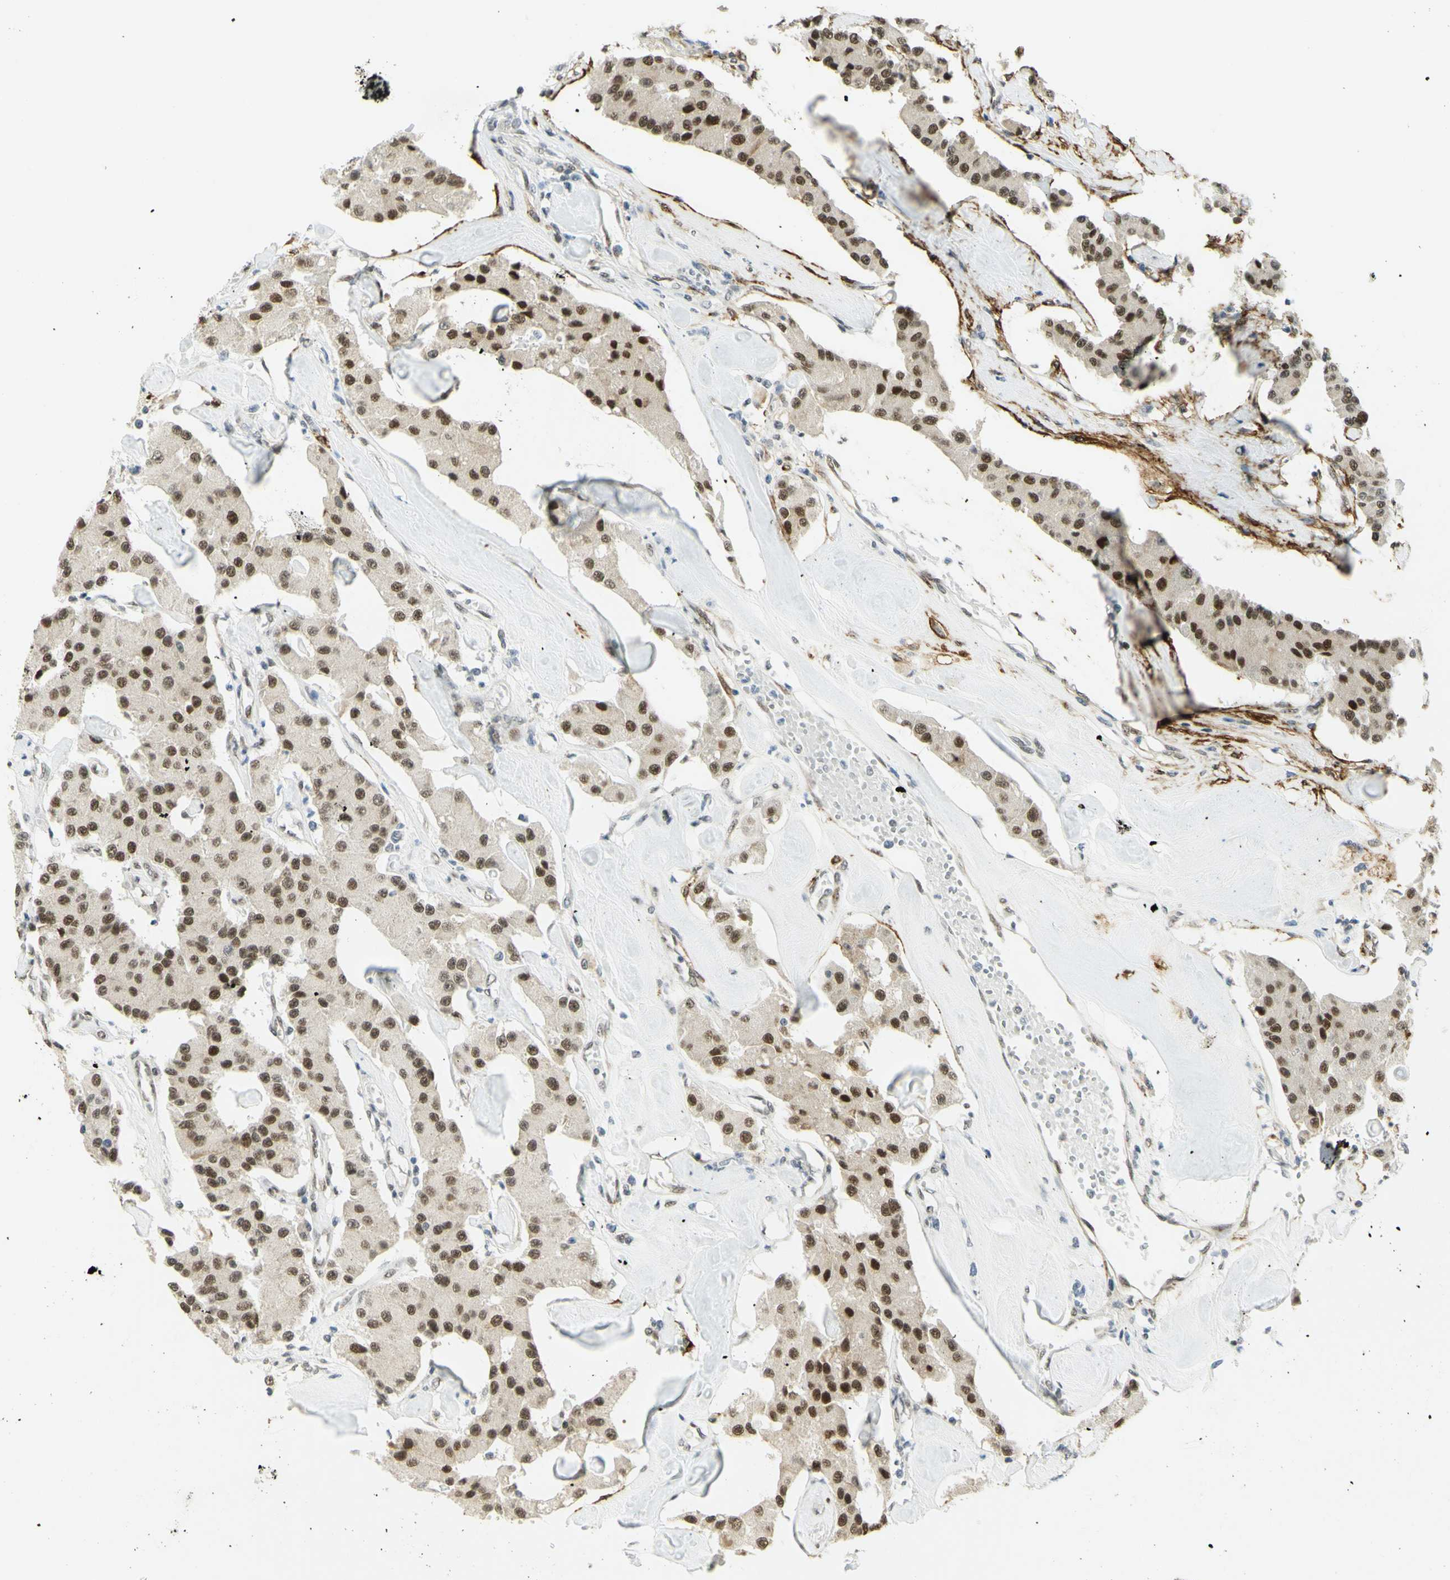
{"staining": {"intensity": "strong", "quantity": ">75%", "location": "nuclear"}, "tissue": "carcinoid", "cell_type": "Tumor cells", "image_type": "cancer", "snomed": [{"axis": "morphology", "description": "Carcinoid, malignant, NOS"}, {"axis": "topography", "description": "Pancreas"}], "caption": "This micrograph reveals immunohistochemistry (IHC) staining of human carcinoid, with high strong nuclear staining in approximately >75% of tumor cells.", "gene": "DDX1", "patient": {"sex": "male", "age": 41}}